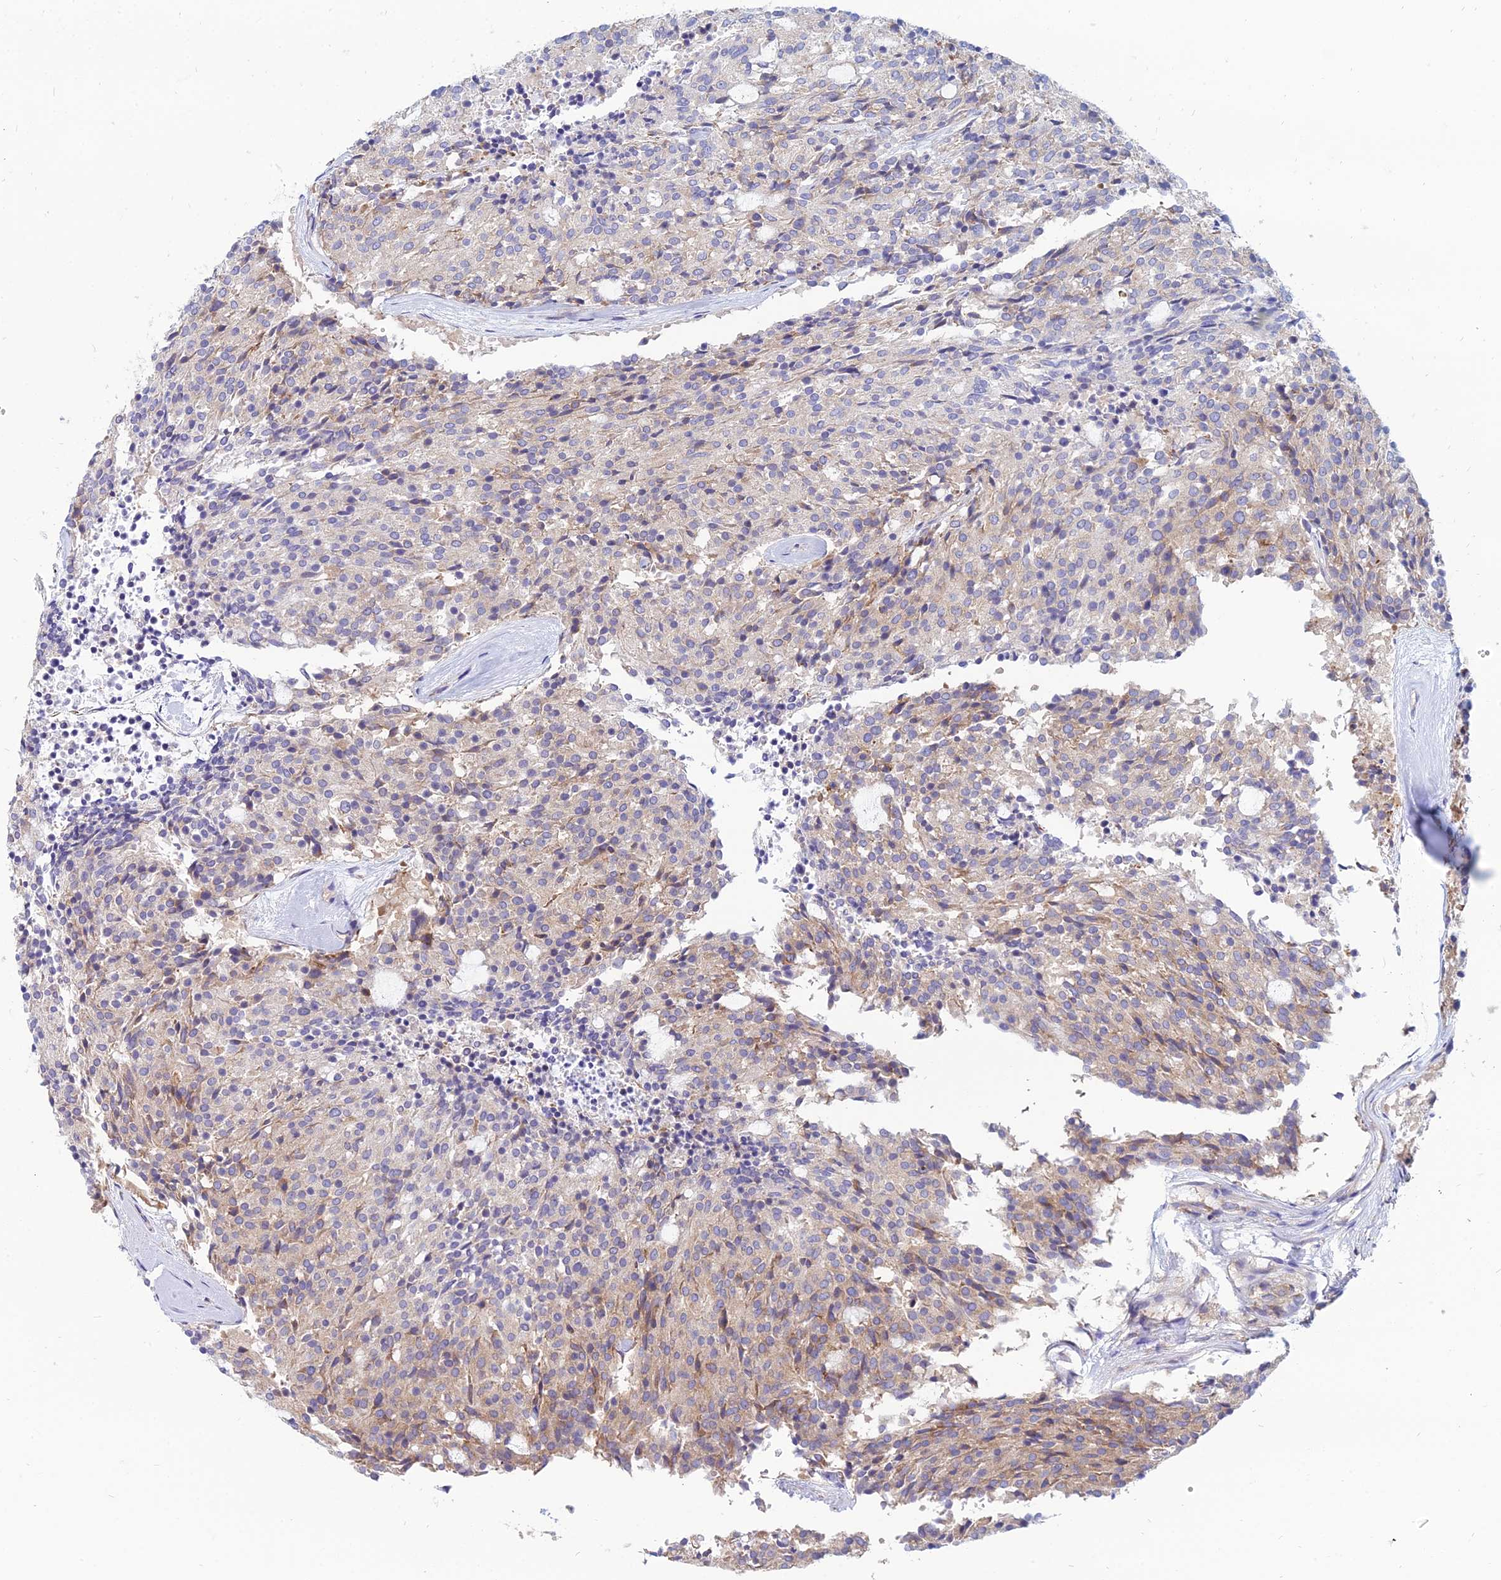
{"staining": {"intensity": "weak", "quantity": "<25%", "location": "cytoplasmic/membranous"}, "tissue": "carcinoid", "cell_type": "Tumor cells", "image_type": "cancer", "snomed": [{"axis": "morphology", "description": "Carcinoid, malignant, NOS"}, {"axis": "topography", "description": "Pancreas"}], "caption": "Tumor cells show no significant protein expression in carcinoid. (DAB (3,3'-diaminobenzidine) immunohistochemistry (IHC) with hematoxylin counter stain).", "gene": "TXLNA", "patient": {"sex": "female", "age": 54}}